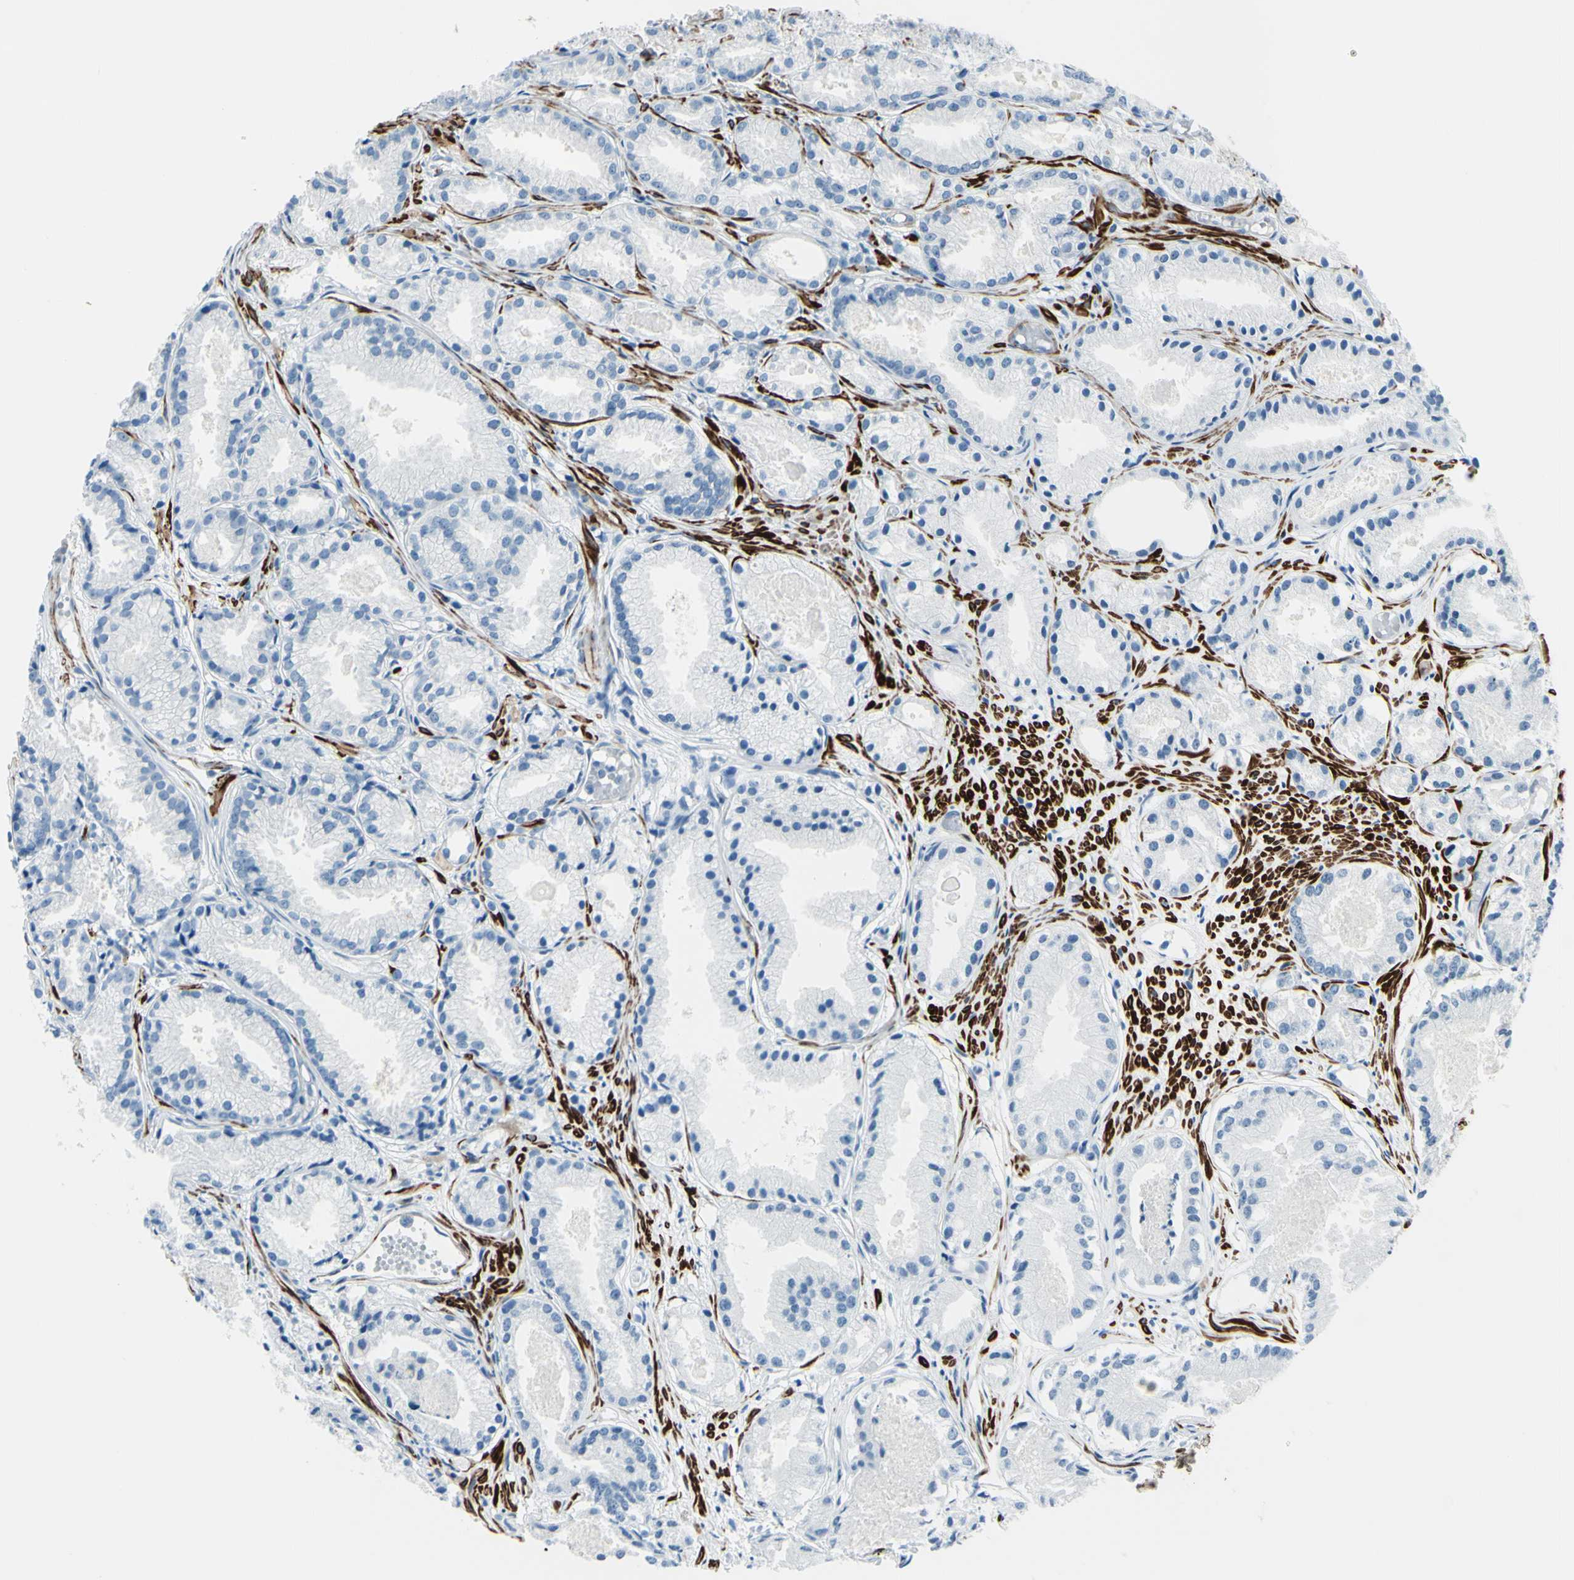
{"staining": {"intensity": "negative", "quantity": "none", "location": "none"}, "tissue": "prostate cancer", "cell_type": "Tumor cells", "image_type": "cancer", "snomed": [{"axis": "morphology", "description": "Adenocarcinoma, Low grade"}, {"axis": "topography", "description": "Prostate"}], "caption": "High magnification brightfield microscopy of prostate cancer (low-grade adenocarcinoma) stained with DAB (brown) and counterstained with hematoxylin (blue): tumor cells show no significant expression. (Stains: DAB (3,3'-diaminobenzidine) immunohistochemistry with hematoxylin counter stain, Microscopy: brightfield microscopy at high magnification).", "gene": "CDH15", "patient": {"sex": "male", "age": 72}}